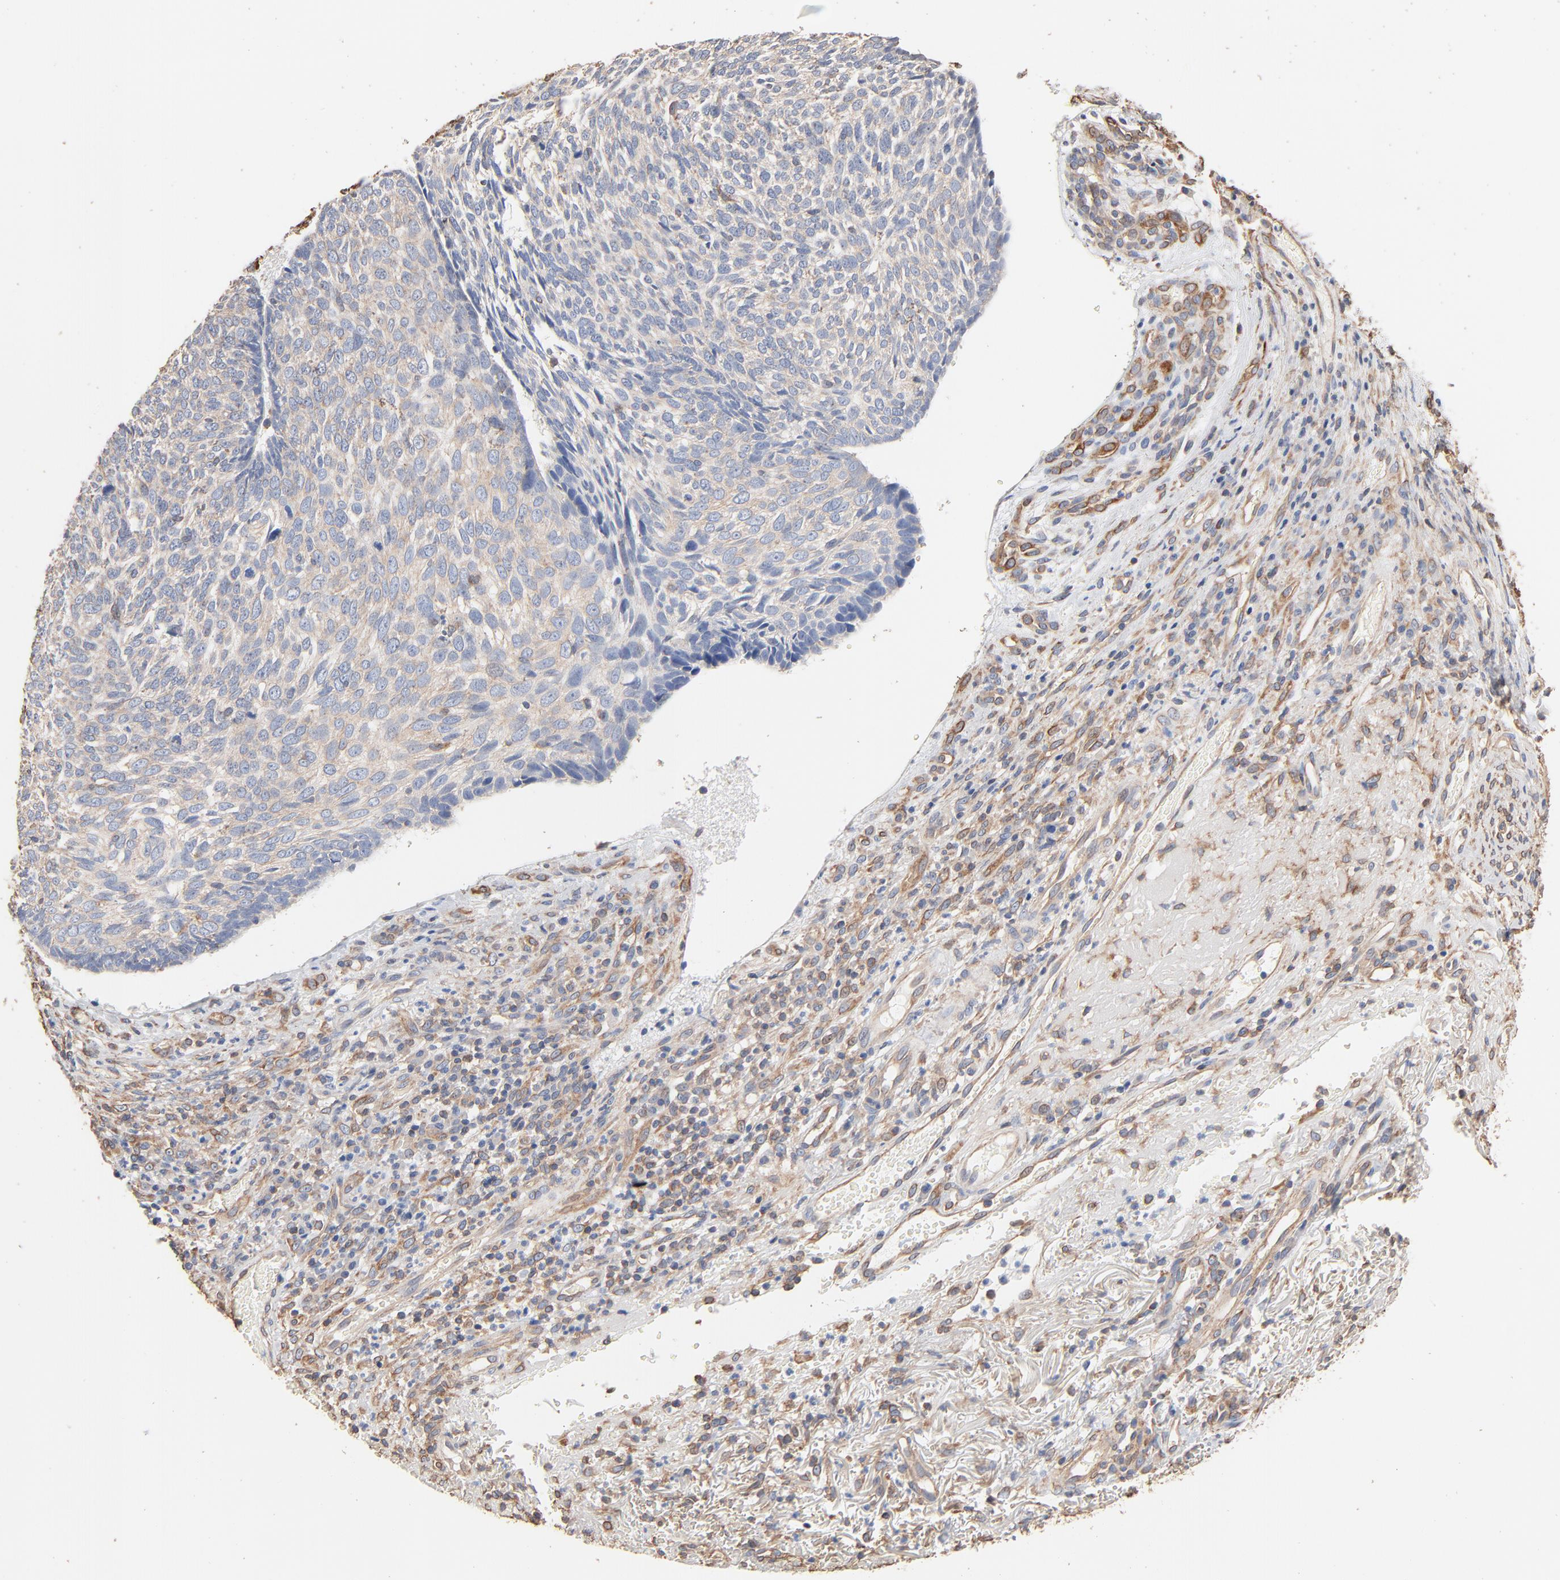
{"staining": {"intensity": "negative", "quantity": "none", "location": "none"}, "tissue": "skin cancer", "cell_type": "Tumor cells", "image_type": "cancer", "snomed": [{"axis": "morphology", "description": "Basal cell carcinoma"}, {"axis": "topography", "description": "Skin"}], "caption": "Photomicrograph shows no protein positivity in tumor cells of skin basal cell carcinoma tissue.", "gene": "ABCD4", "patient": {"sex": "male", "age": 72}}